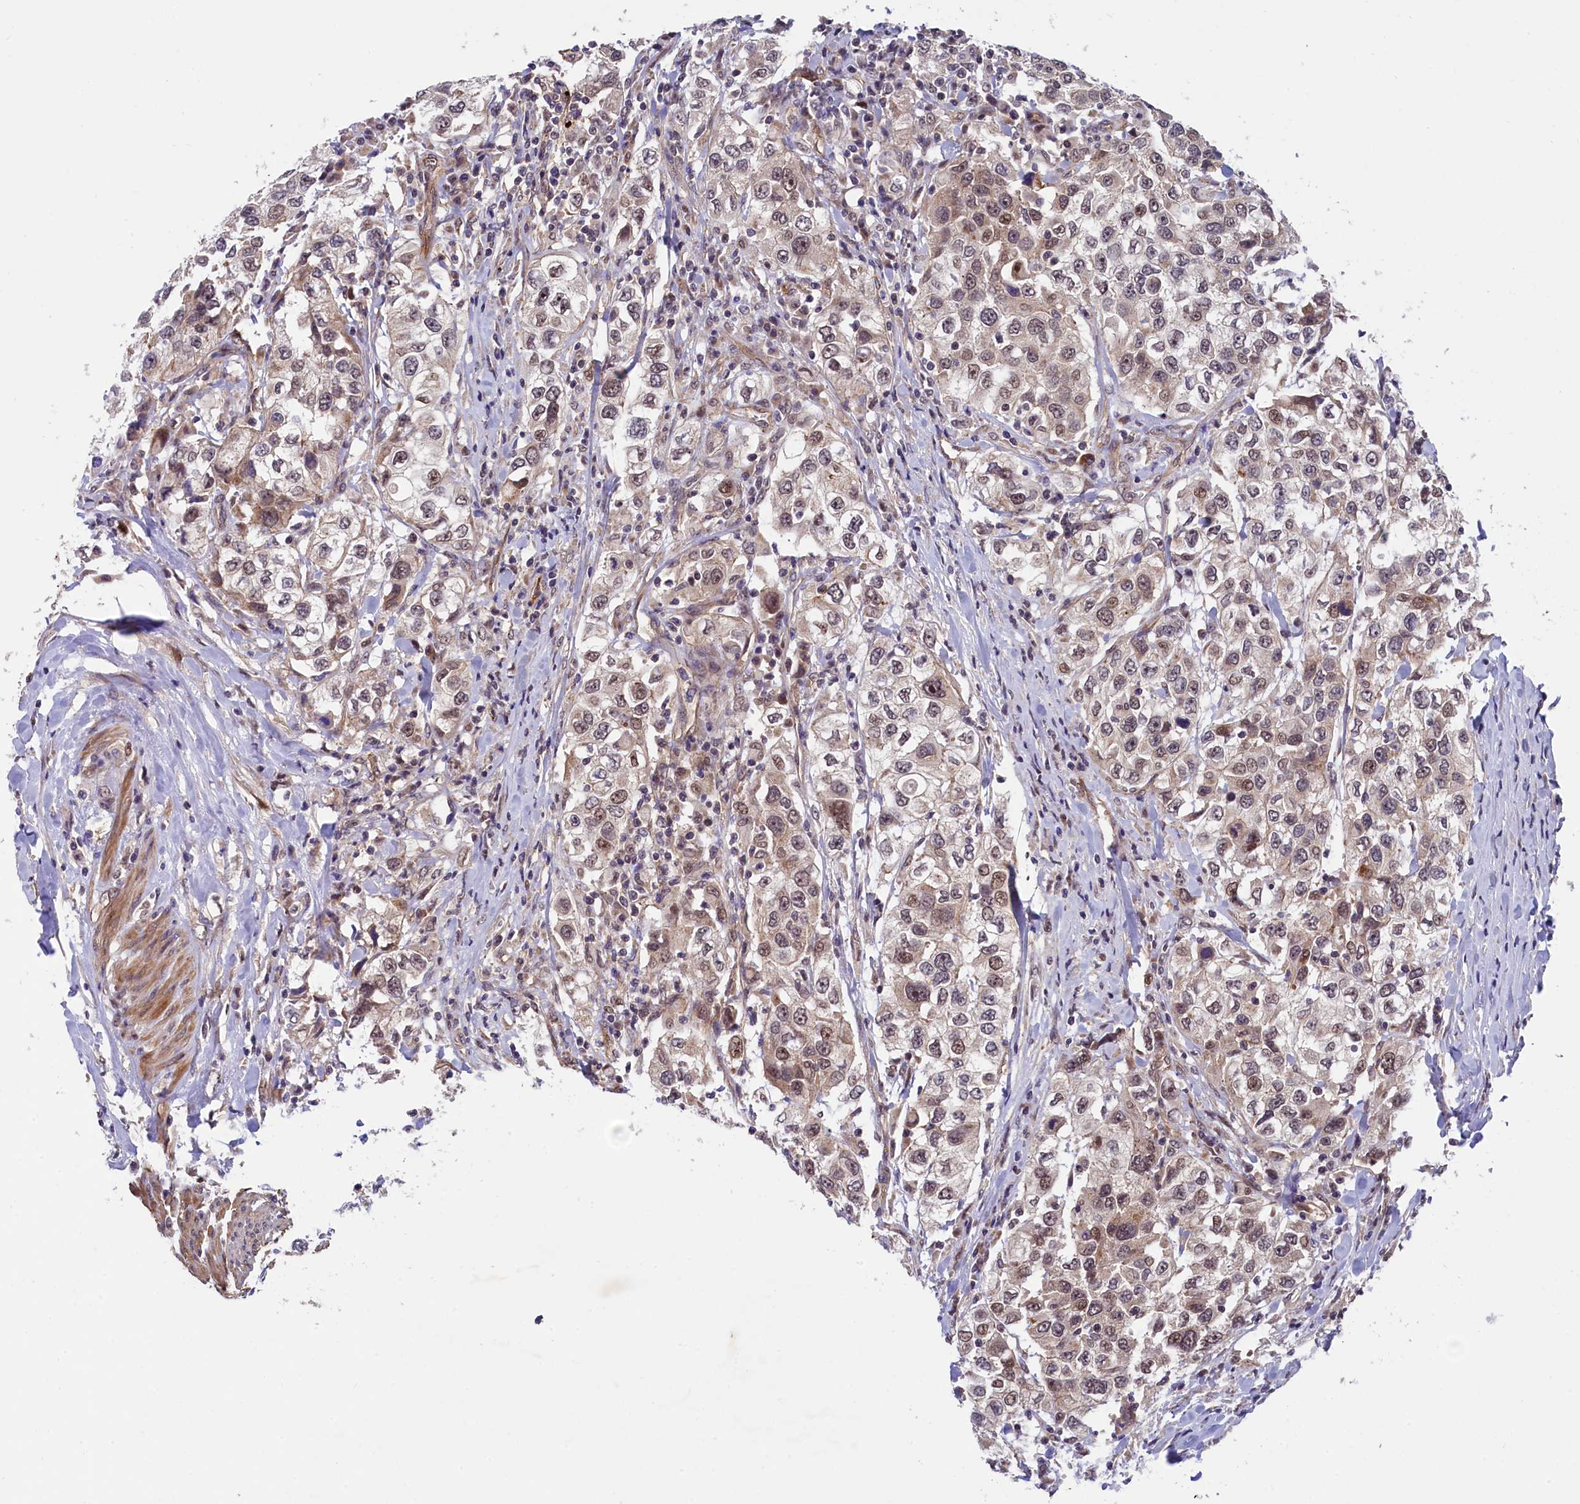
{"staining": {"intensity": "weak", "quantity": ">75%", "location": "nuclear"}, "tissue": "urothelial cancer", "cell_type": "Tumor cells", "image_type": "cancer", "snomed": [{"axis": "morphology", "description": "Urothelial carcinoma, High grade"}, {"axis": "topography", "description": "Urinary bladder"}], "caption": "Immunohistochemistry image of urothelial cancer stained for a protein (brown), which demonstrates low levels of weak nuclear positivity in about >75% of tumor cells.", "gene": "ARL14EP", "patient": {"sex": "female", "age": 80}}